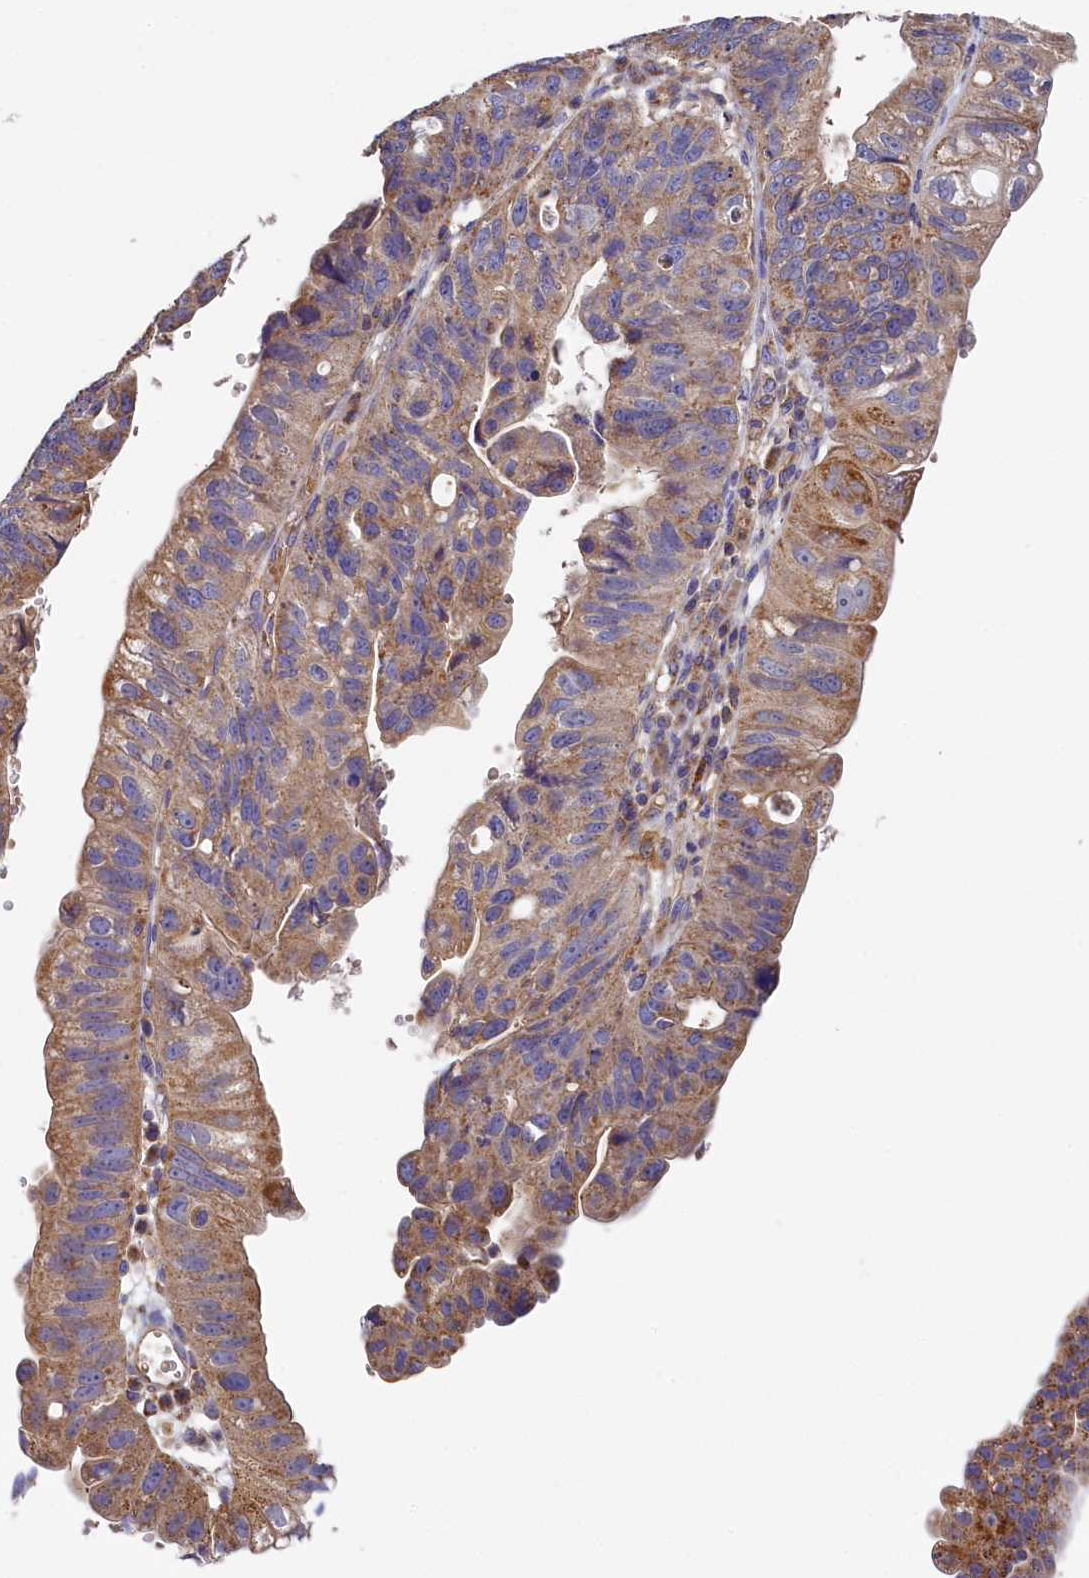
{"staining": {"intensity": "moderate", "quantity": ">75%", "location": "cytoplasmic/membranous"}, "tissue": "stomach cancer", "cell_type": "Tumor cells", "image_type": "cancer", "snomed": [{"axis": "morphology", "description": "Adenocarcinoma, NOS"}, {"axis": "topography", "description": "Stomach"}], "caption": "Protein analysis of stomach adenocarcinoma tissue displays moderate cytoplasmic/membranous expression in approximately >75% of tumor cells.", "gene": "SEC31B", "patient": {"sex": "male", "age": 59}}